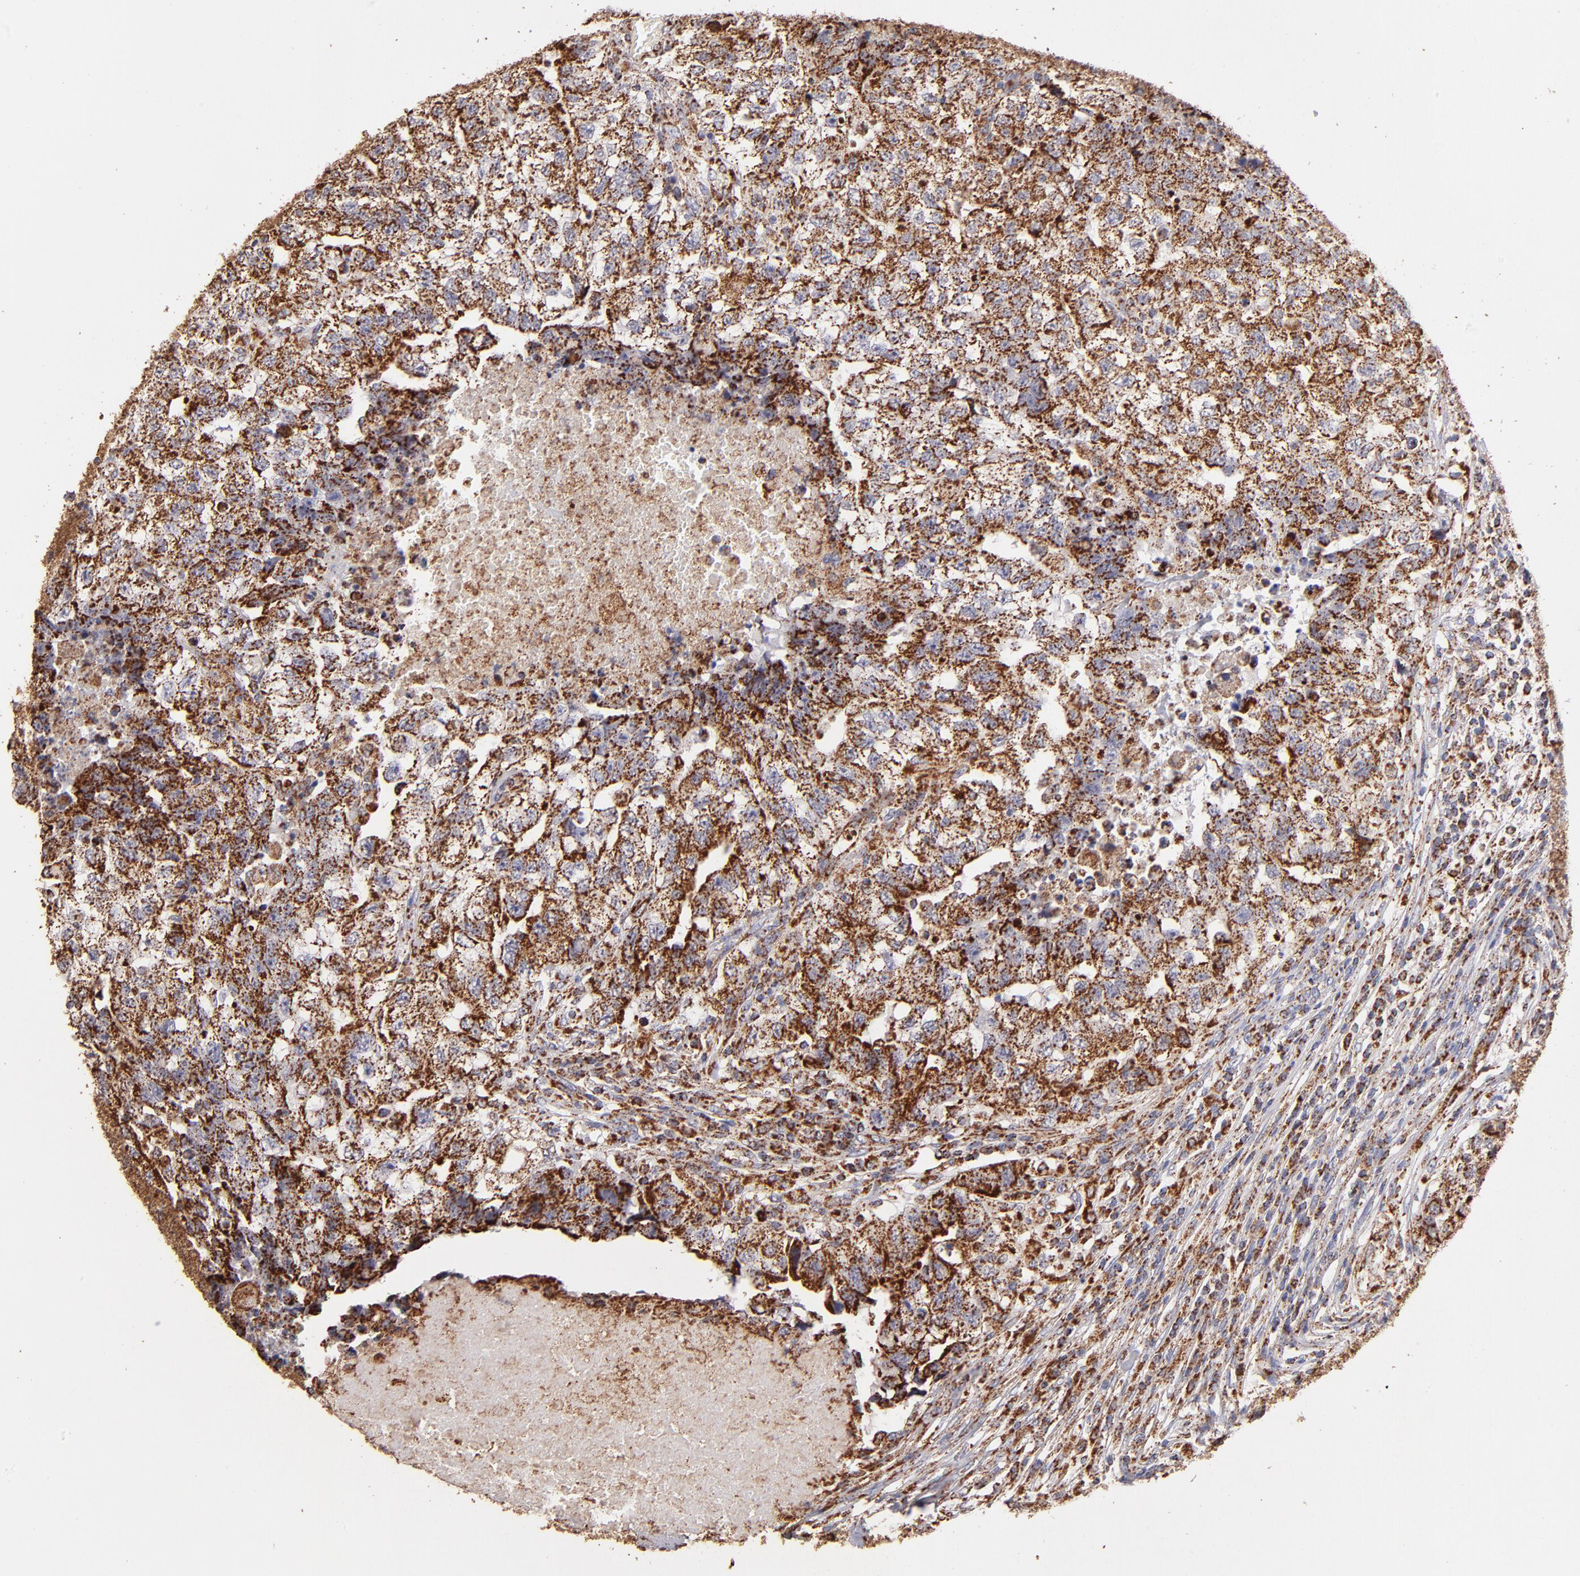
{"staining": {"intensity": "moderate", "quantity": ">75%", "location": "cytoplasmic/membranous"}, "tissue": "testis cancer", "cell_type": "Tumor cells", "image_type": "cancer", "snomed": [{"axis": "morphology", "description": "Carcinoma, Embryonal, NOS"}, {"axis": "topography", "description": "Testis"}], "caption": "A brown stain shows moderate cytoplasmic/membranous expression of a protein in human testis cancer tumor cells.", "gene": "DLST", "patient": {"sex": "male", "age": 21}}